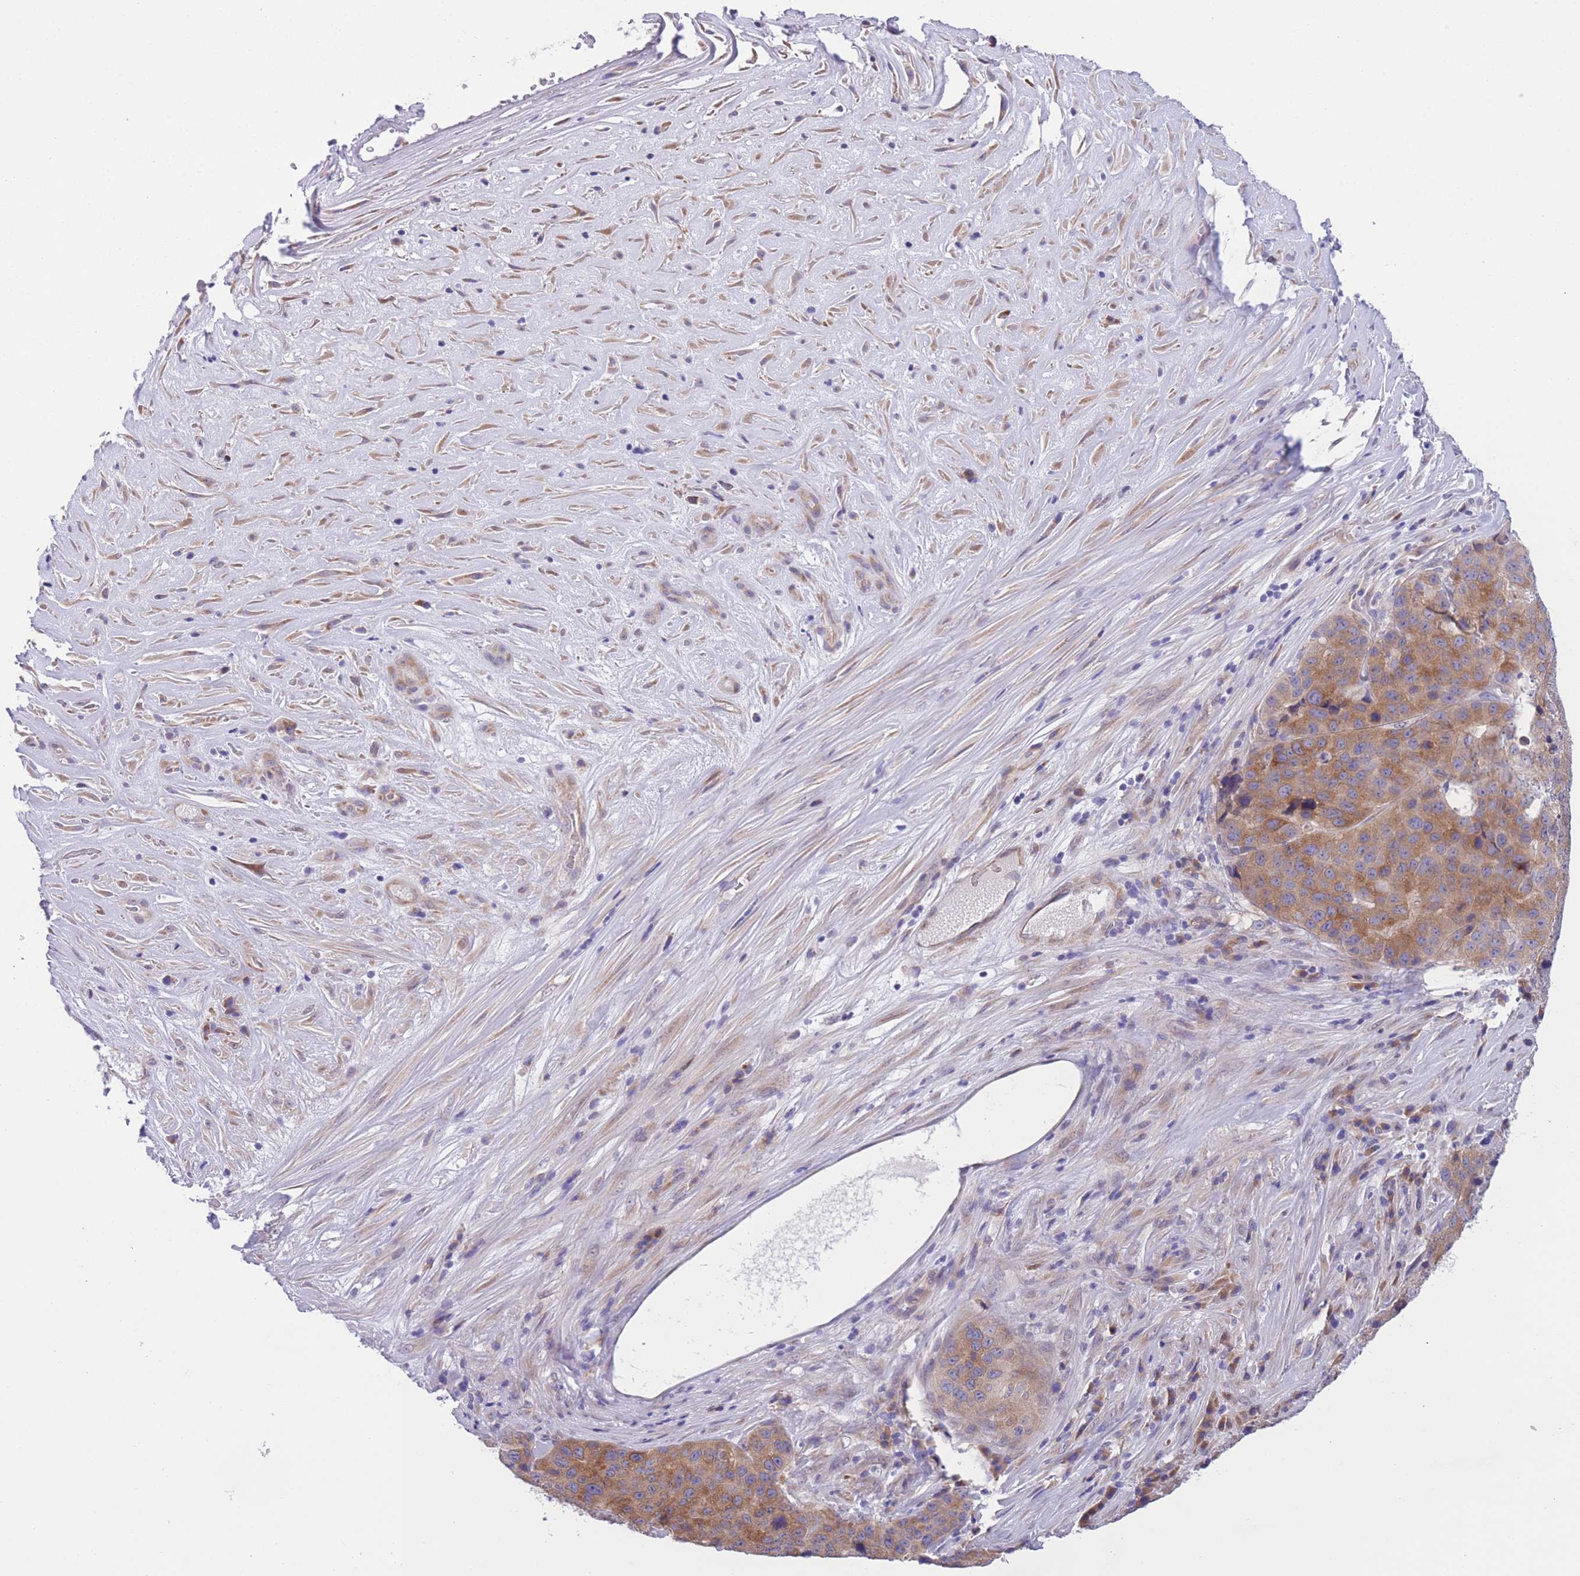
{"staining": {"intensity": "moderate", "quantity": ">75%", "location": "cytoplasmic/membranous"}, "tissue": "stomach cancer", "cell_type": "Tumor cells", "image_type": "cancer", "snomed": [{"axis": "morphology", "description": "Adenocarcinoma, NOS"}, {"axis": "topography", "description": "Stomach"}], "caption": "Human stomach cancer stained with a protein marker displays moderate staining in tumor cells.", "gene": "WWOX", "patient": {"sex": "male", "age": 71}}